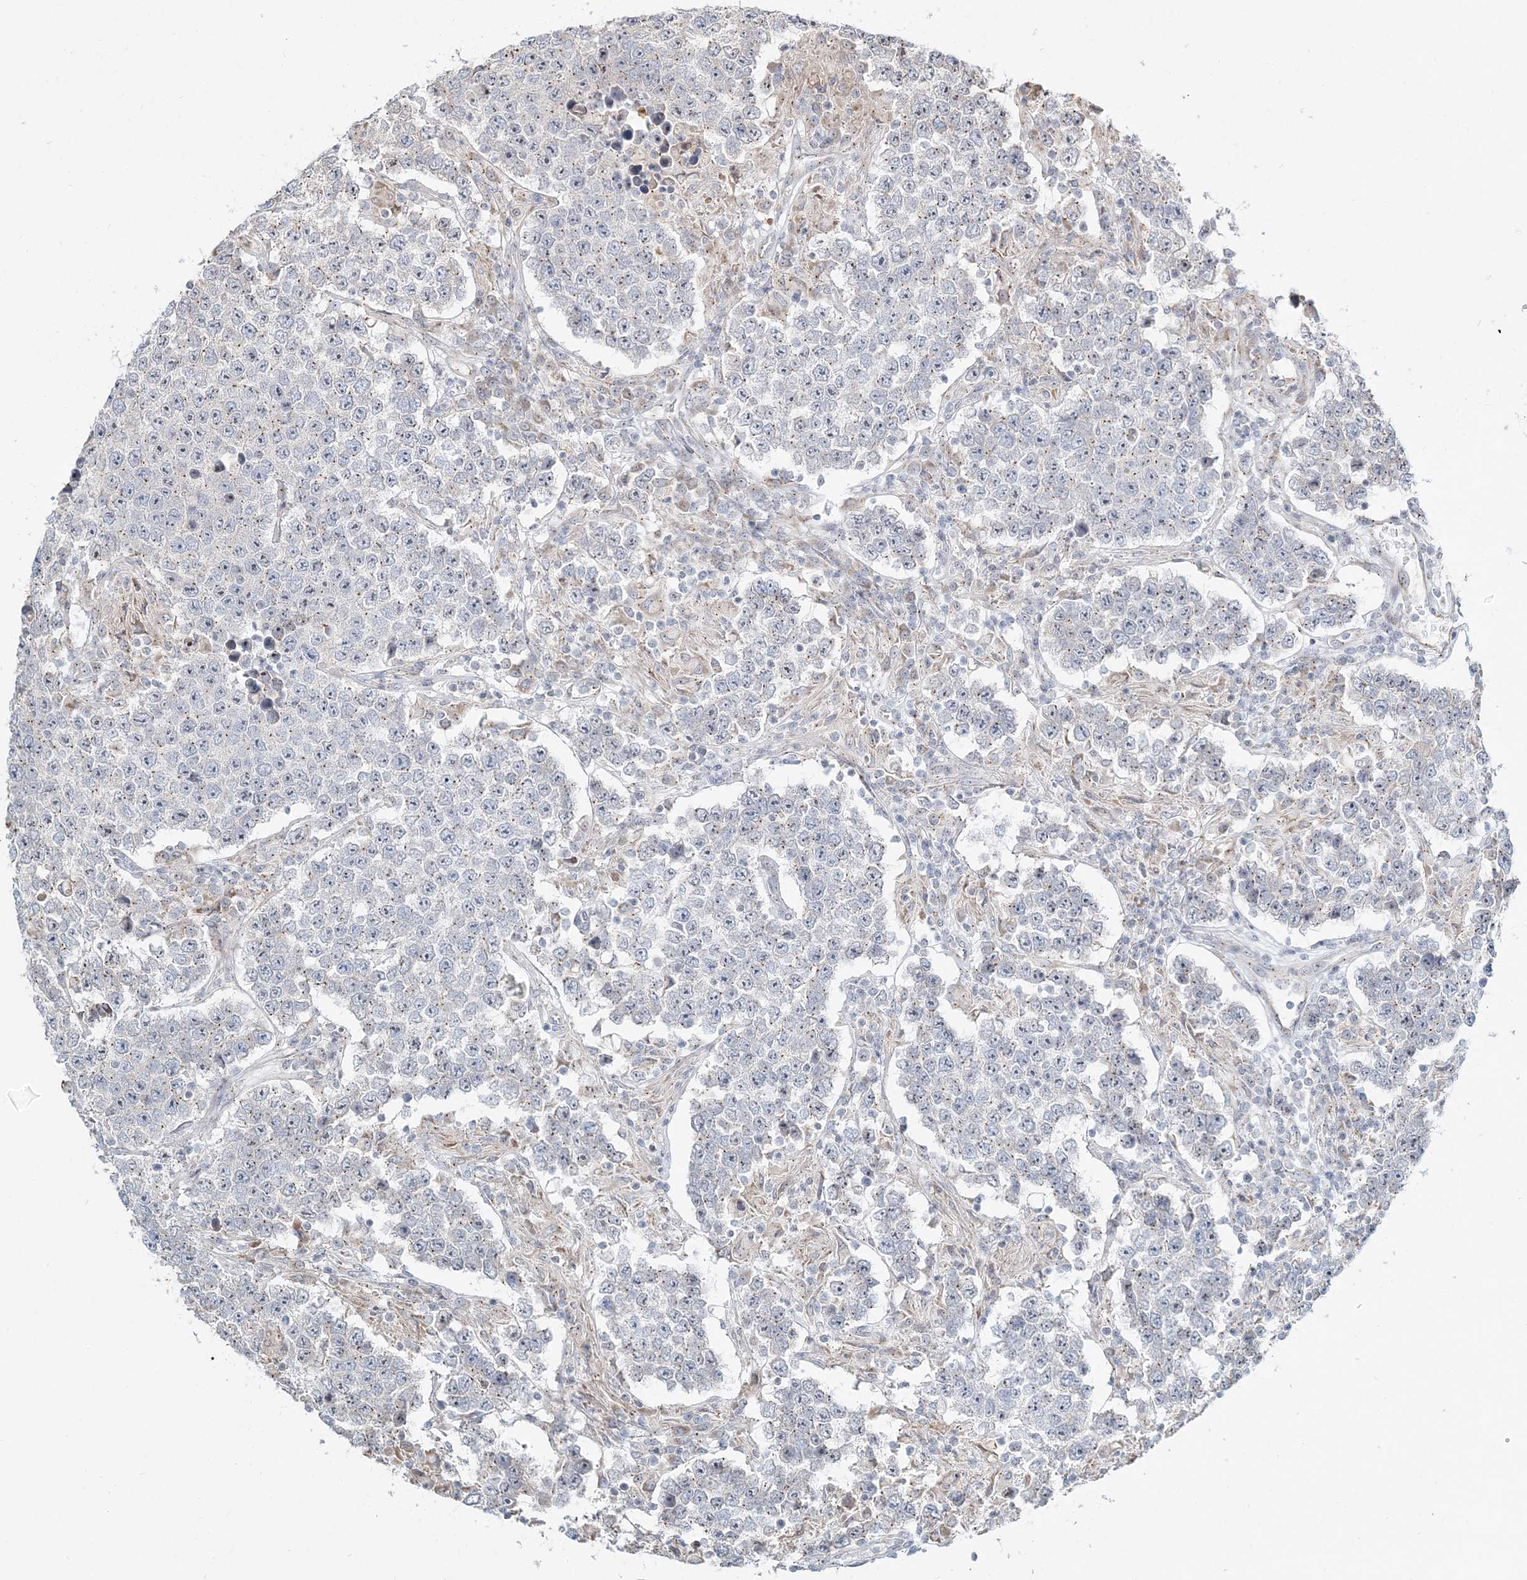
{"staining": {"intensity": "negative", "quantity": "none", "location": "none"}, "tissue": "testis cancer", "cell_type": "Tumor cells", "image_type": "cancer", "snomed": [{"axis": "morphology", "description": "Normal tissue, NOS"}, {"axis": "morphology", "description": "Urothelial carcinoma, High grade"}, {"axis": "morphology", "description": "Seminoma, NOS"}, {"axis": "morphology", "description": "Carcinoma, Embryonal, NOS"}, {"axis": "topography", "description": "Urinary bladder"}, {"axis": "topography", "description": "Testis"}], "caption": "Tumor cells are negative for brown protein staining in testis urothelial carcinoma (high-grade). (Brightfield microscopy of DAB (3,3'-diaminobenzidine) IHC at high magnification).", "gene": "CXXC5", "patient": {"sex": "male", "age": 41}}